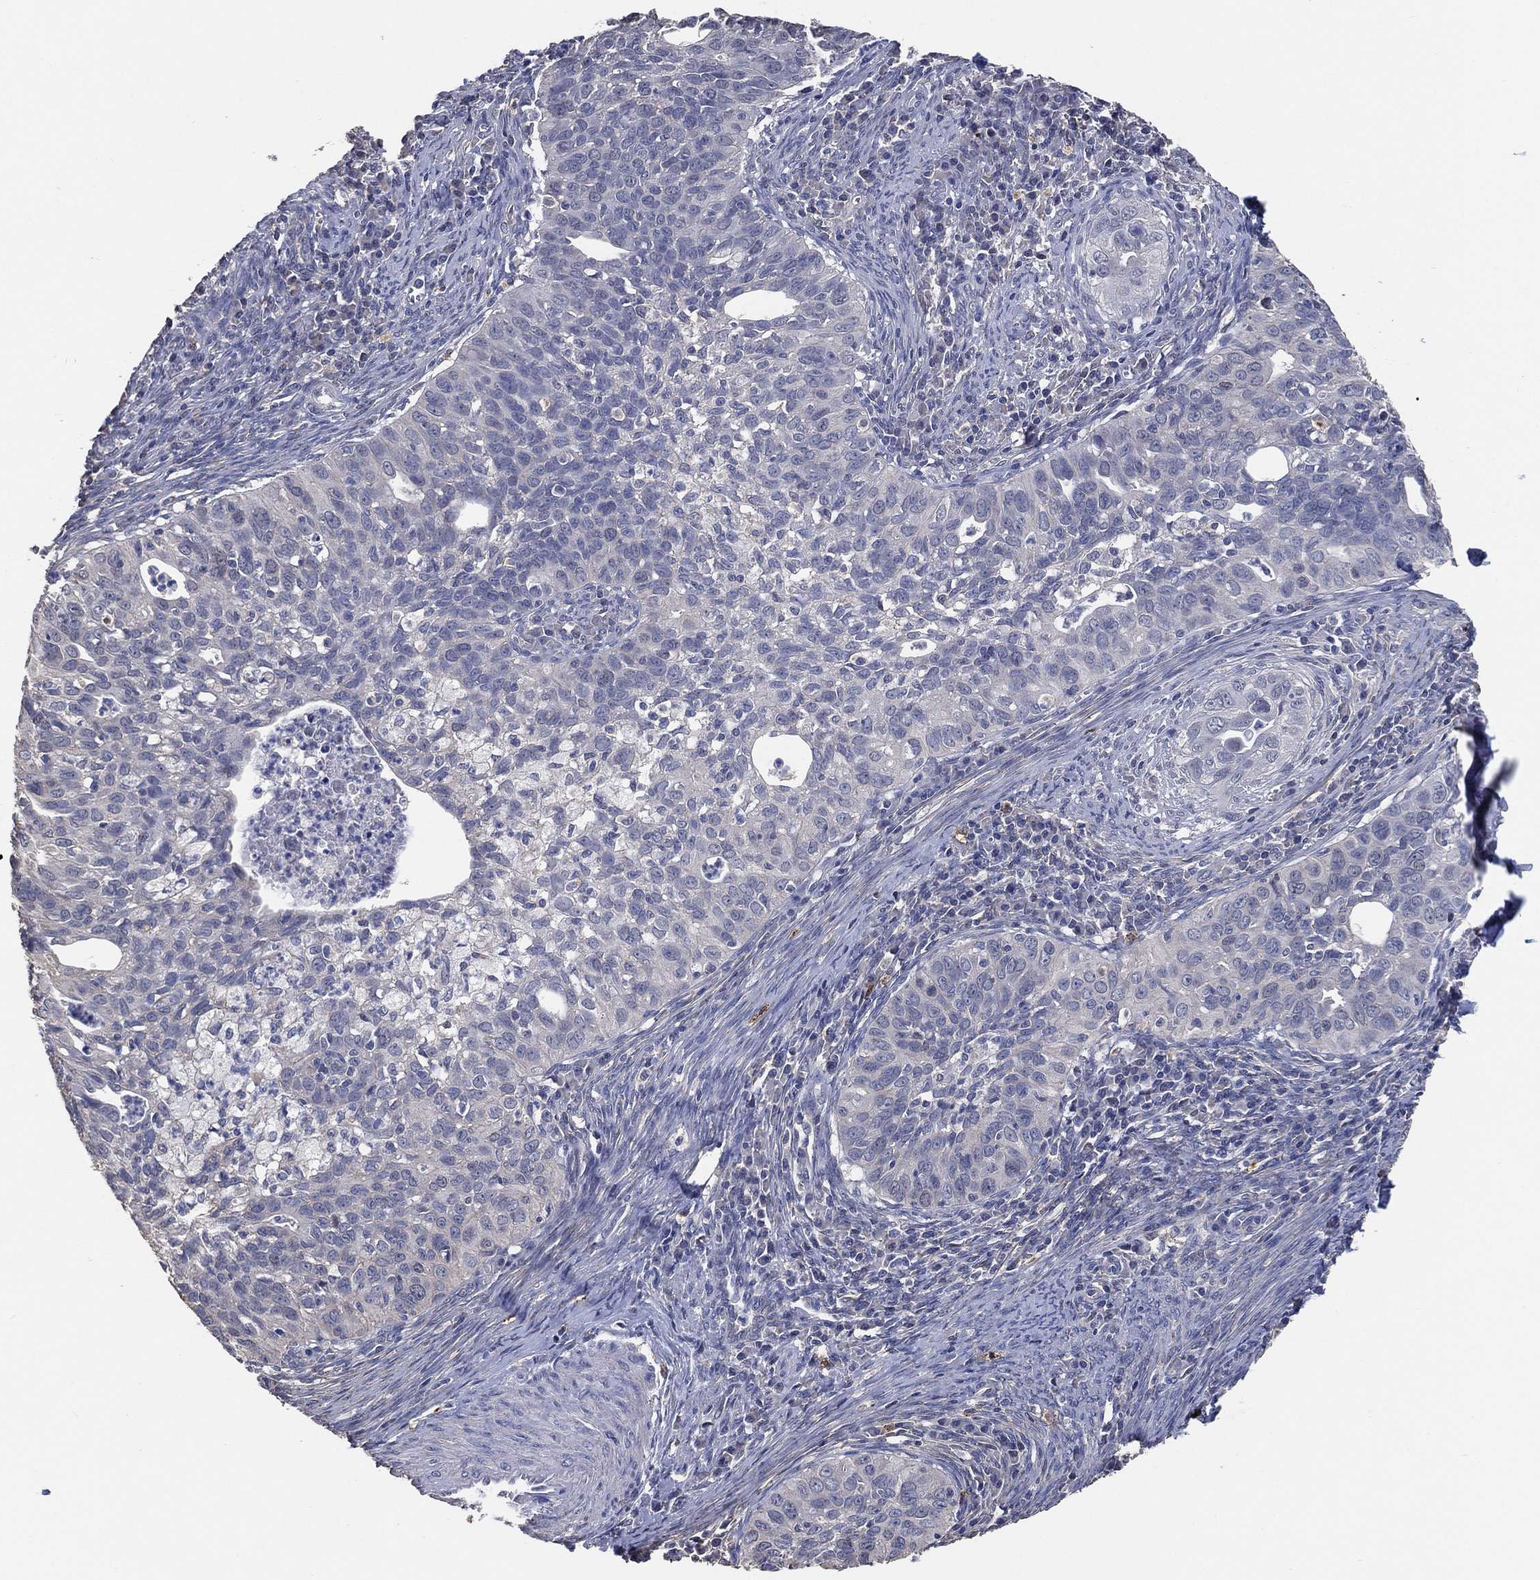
{"staining": {"intensity": "negative", "quantity": "none", "location": "none"}, "tissue": "cervical cancer", "cell_type": "Tumor cells", "image_type": "cancer", "snomed": [{"axis": "morphology", "description": "Squamous cell carcinoma, NOS"}, {"axis": "topography", "description": "Cervix"}], "caption": "Tumor cells are negative for brown protein staining in cervical cancer (squamous cell carcinoma).", "gene": "KLK5", "patient": {"sex": "female", "age": 26}}